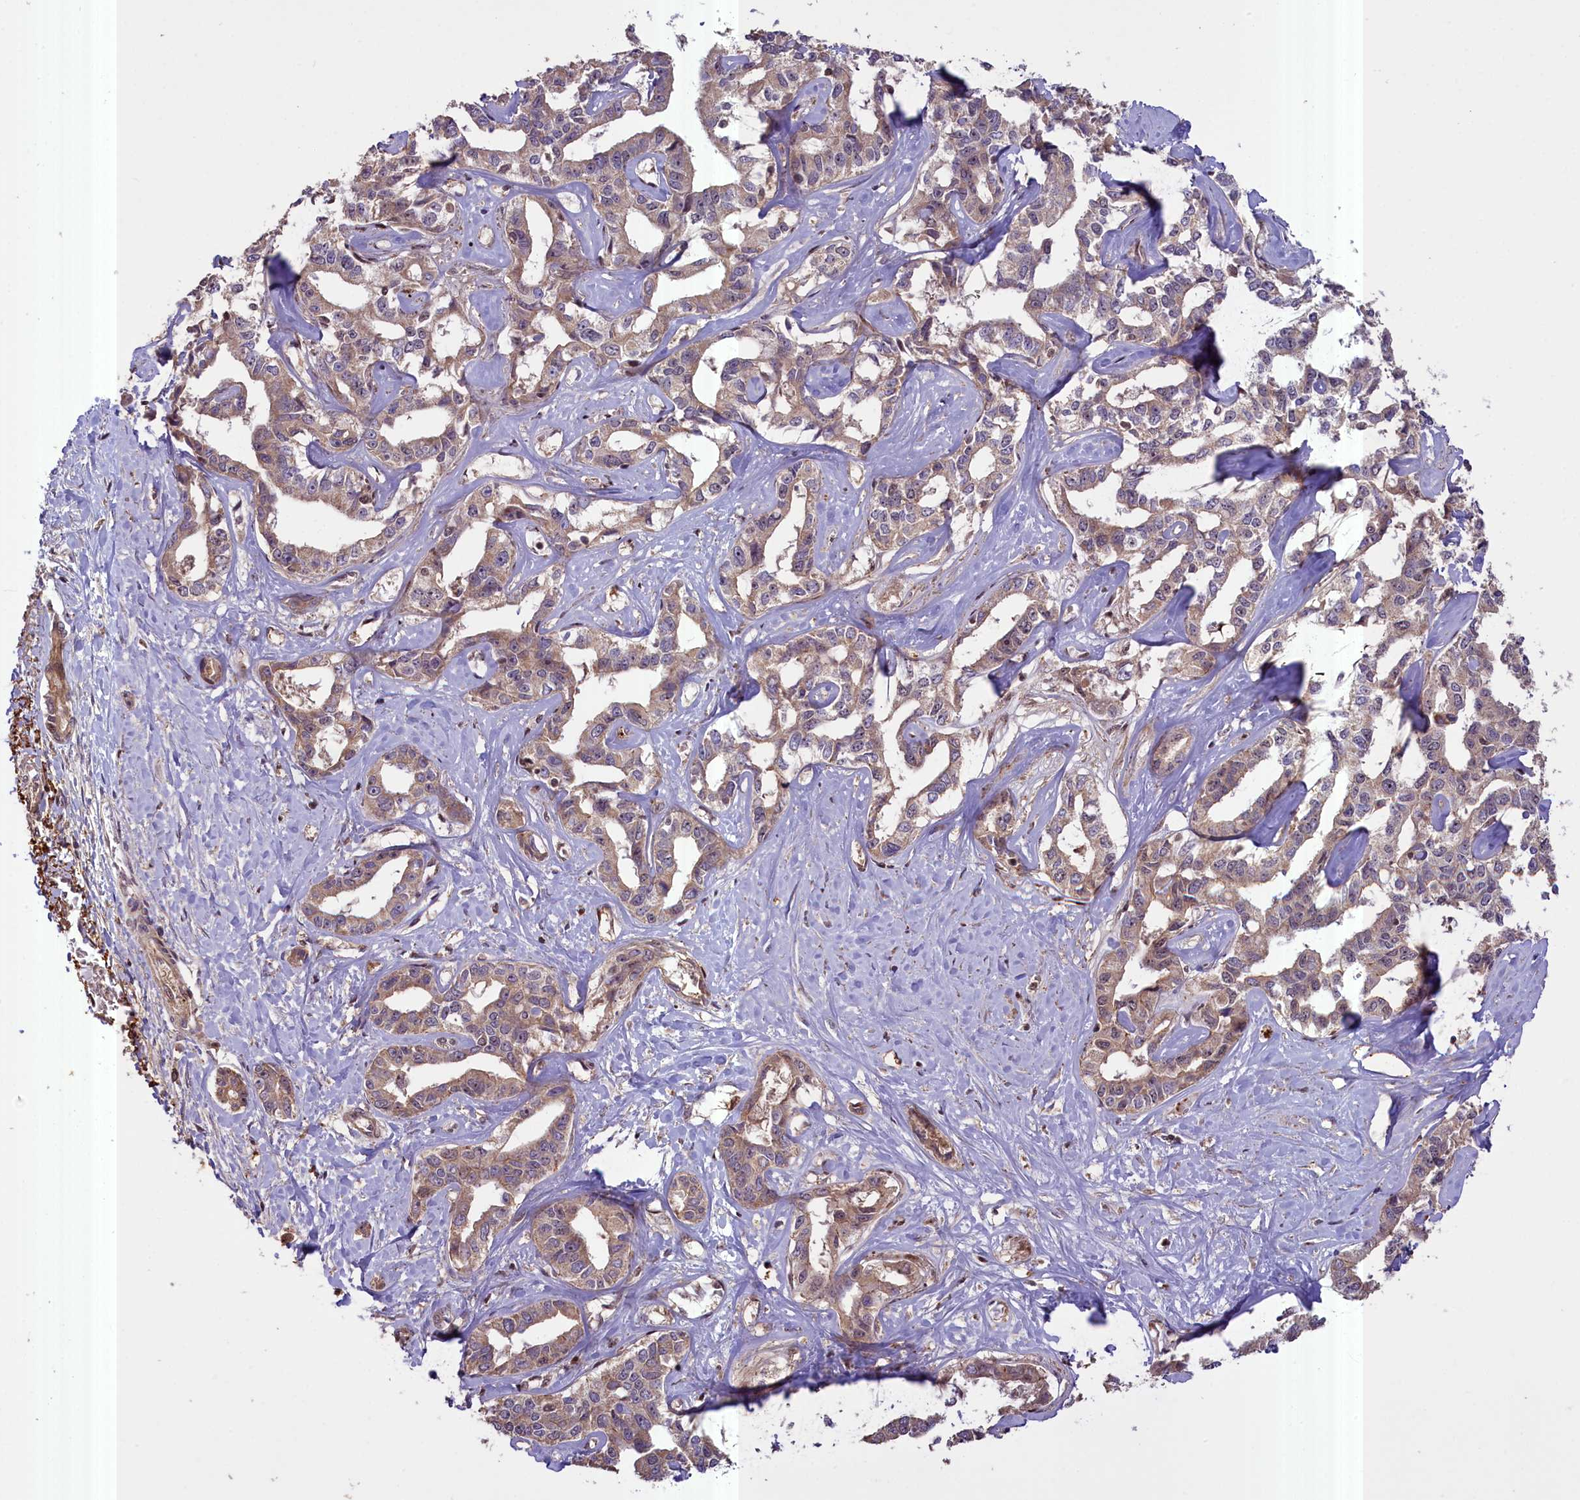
{"staining": {"intensity": "moderate", "quantity": ">75%", "location": "cytoplasmic/membranous"}, "tissue": "liver cancer", "cell_type": "Tumor cells", "image_type": "cancer", "snomed": [{"axis": "morphology", "description": "Cholangiocarcinoma"}, {"axis": "topography", "description": "Liver"}], "caption": "Protein staining displays moderate cytoplasmic/membranous expression in about >75% of tumor cells in cholangiocarcinoma (liver). The protein is stained brown, and the nuclei are stained in blue (DAB IHC with brightfield microscopy, high magnification).", "gene": "FUZ", "patient": {"sex": "male", "age": 59}}